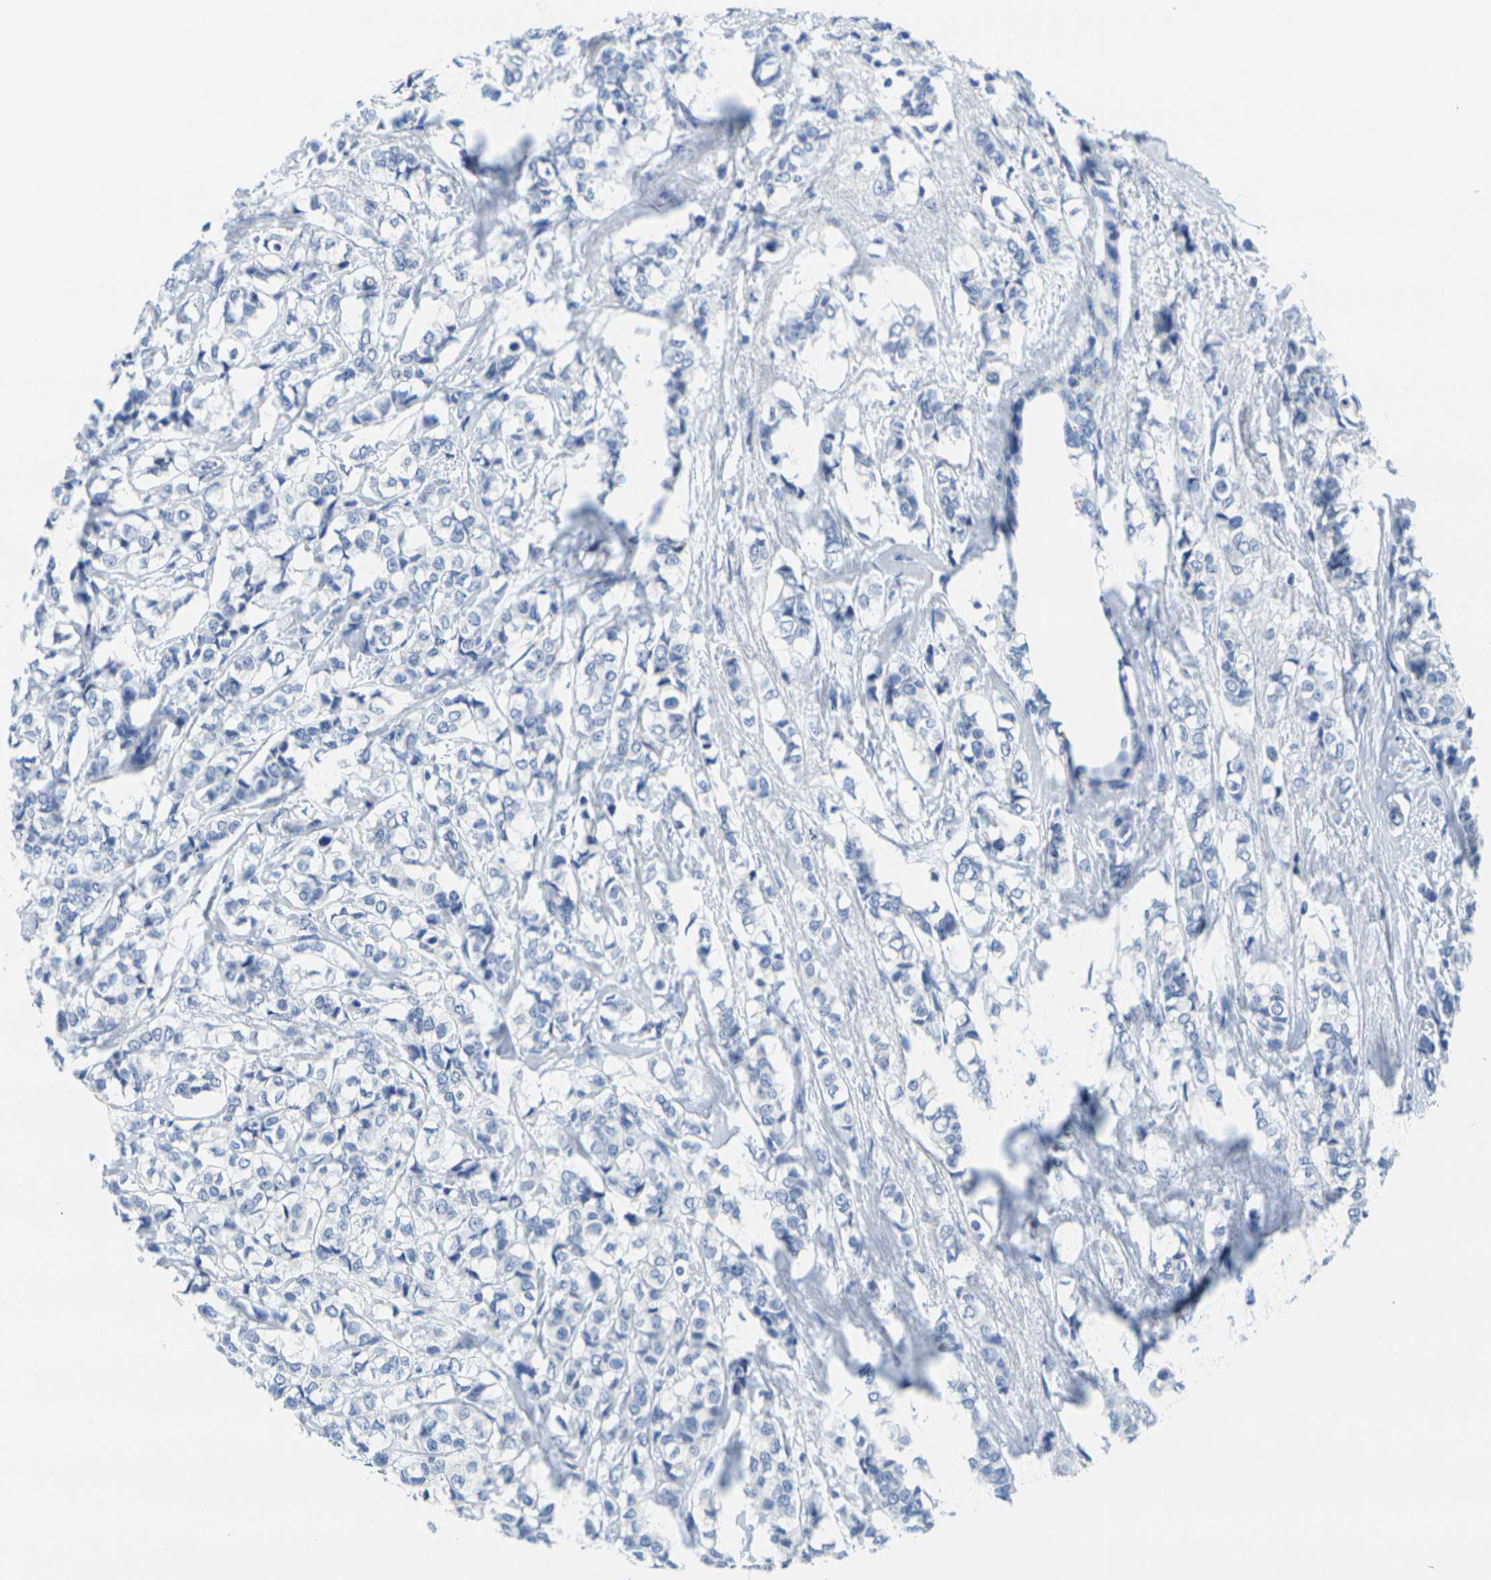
{"staining": {"intensity": "negative", "quantity": "none", "location": "none"}, "tissue": "breast cancer", "cell_type": "Tumor cells", "image_type": "cancer", "snomed": [{"axis": "morphology", "description": "Lobular carcinoma"}, {"axis": "topography", "description": "Breast"}], "caption": "This is a histopathology image of immunohistochemistry staining of breast cancer (lobular carcinoma), which shows no staining in tumor cells.", "gene": "FAM3D", "patient": {"sex": "female", "age": 60}}